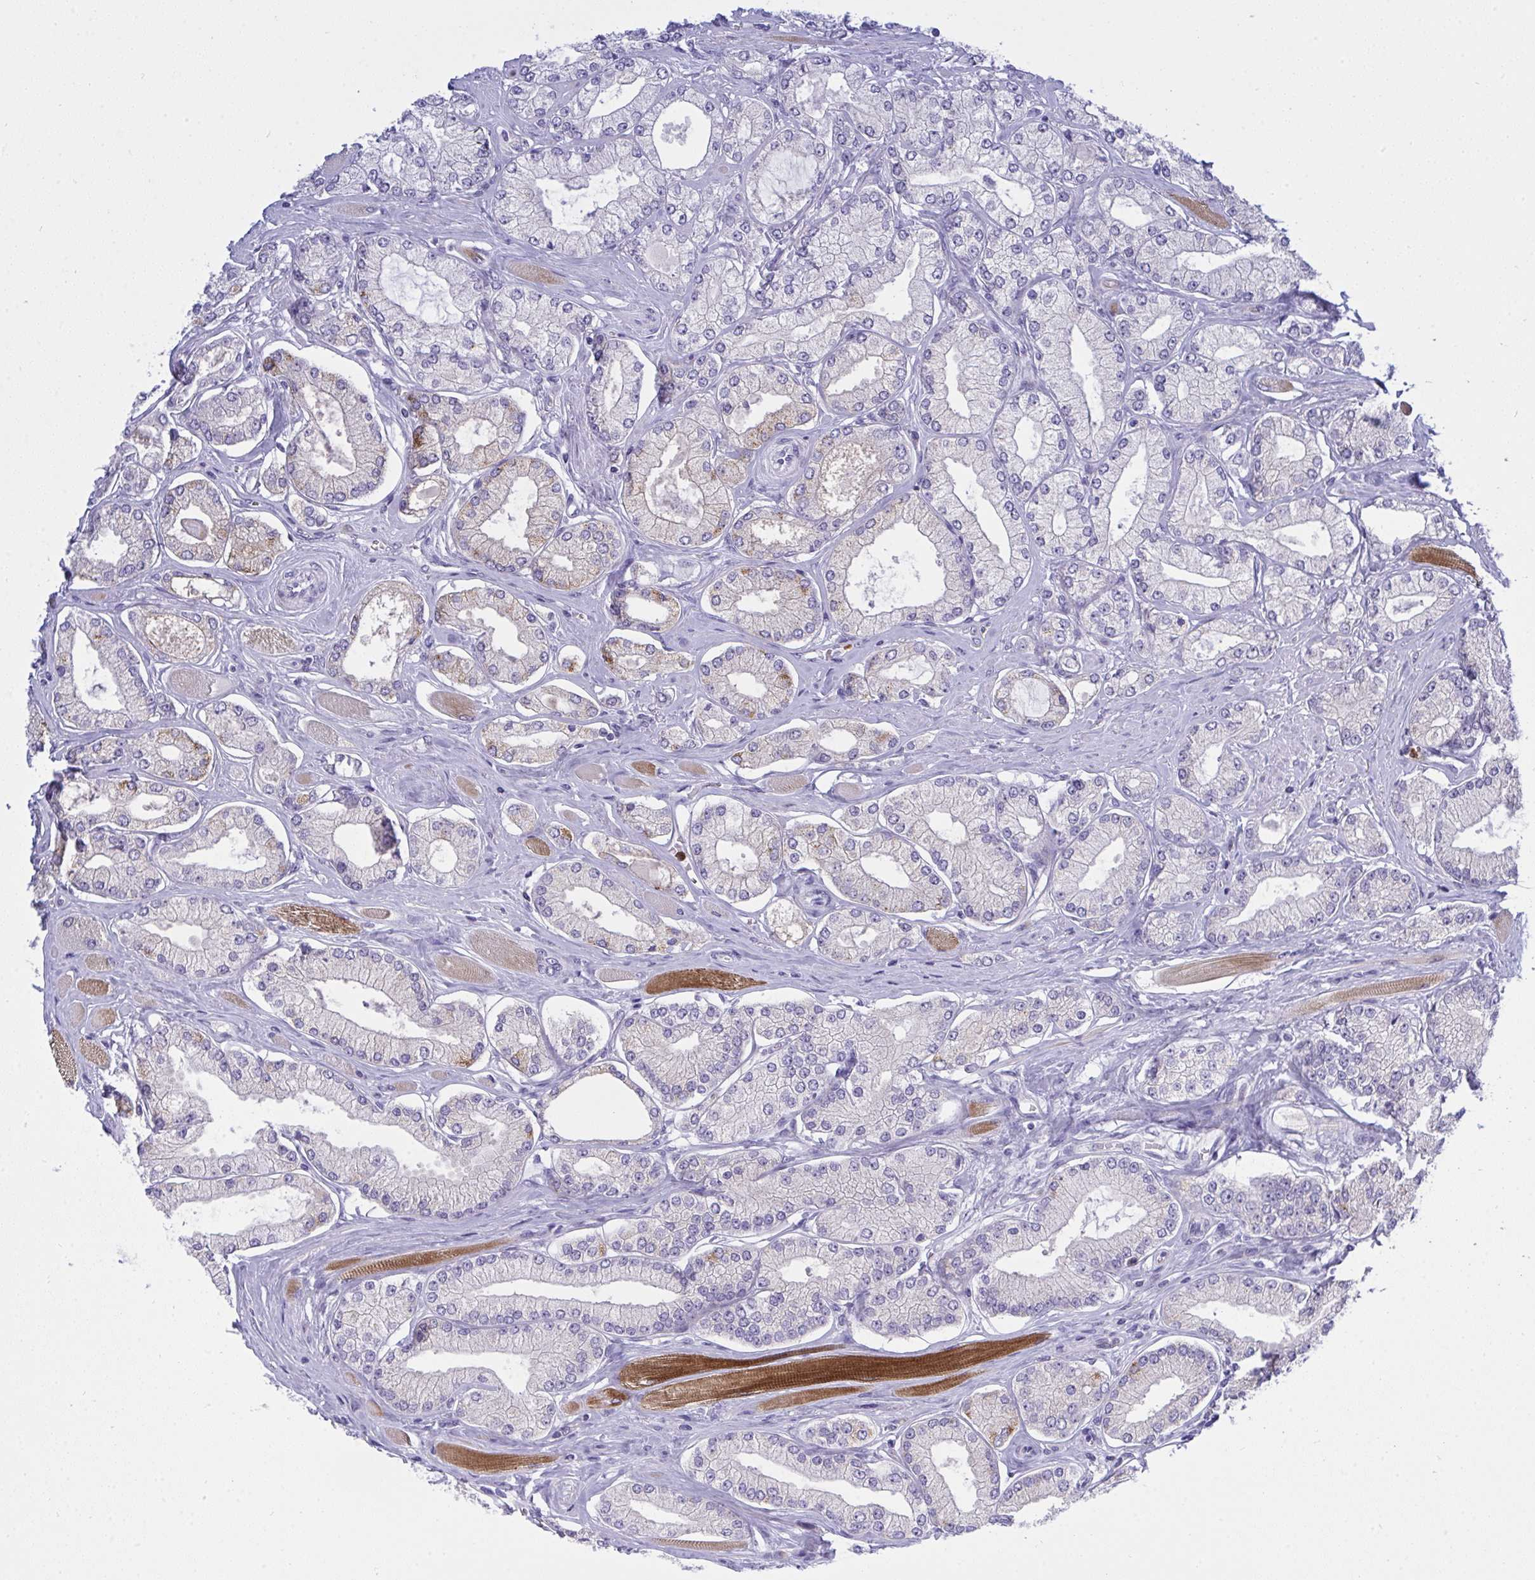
{"staining": {"intensity": "moderate", "quantity": "<25%", "location": "cytoplasmic/membranous"}, "tissue": "prostate cancer", "cell_type": "Tumor cells", "image_type": "cancer", "snomed": [{"axis": "morphology", "description": "Adenocarcinoma, High grade"}, {"axis": "topography", "description": "Prostate"}], "caption": "Tumor cells display low levels of moderate cytoplasmic/membranous positivity in approximately <25% of cells in human prostate cancer.", "gene": "ZNF554", "patient": {"sex": "male", "age": 68}}